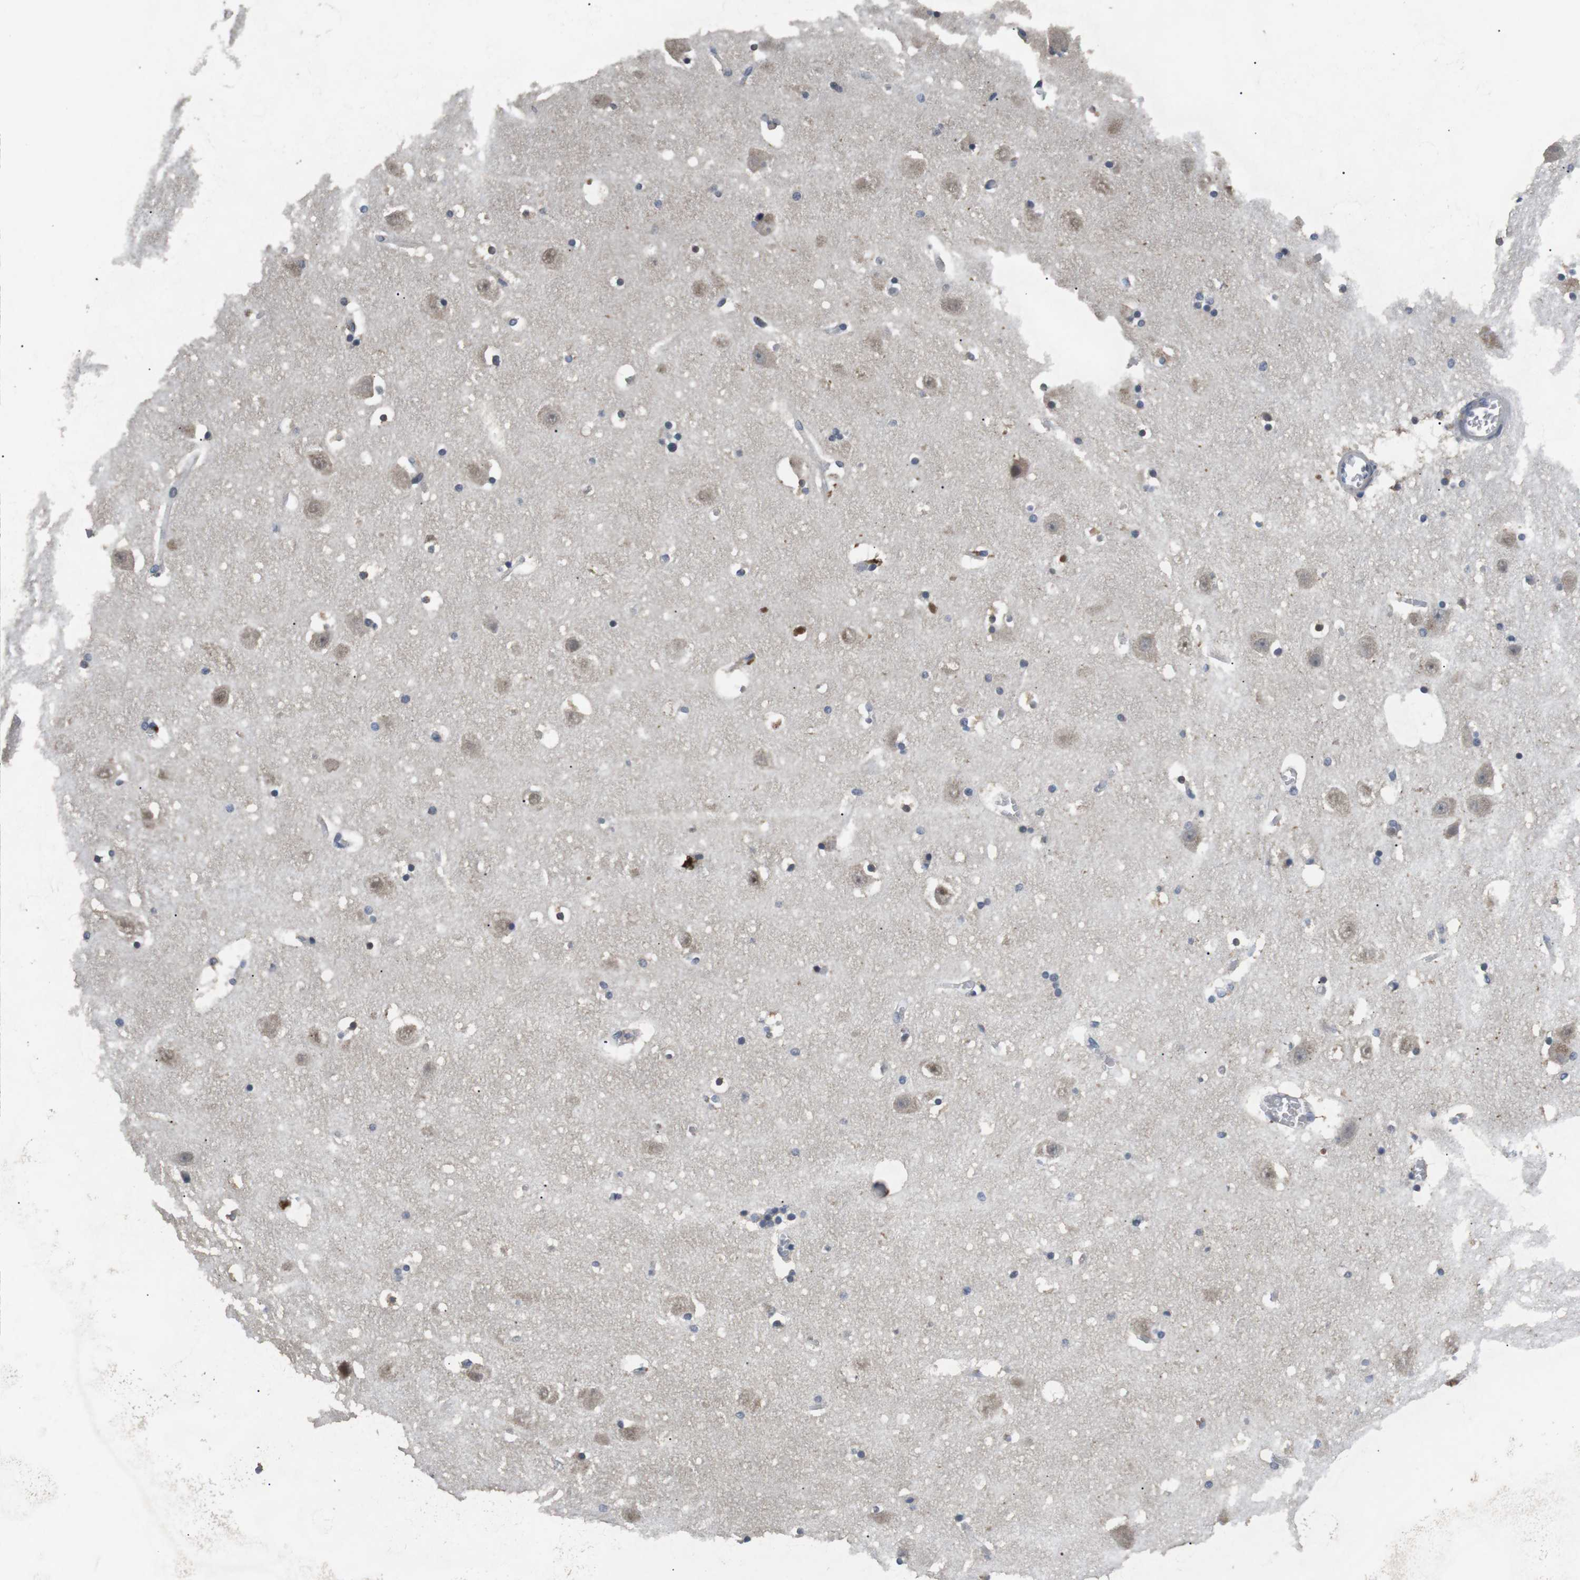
{"staining": {"intensity": "weak", "quantity": "<25%", "location": "cytoplasmic/membranous"}, "tissue": "hippocampus", "cell_type": "Glial cells", "image_type": "normal", "snomed": [{"axis": "morphology", "description": "Normal tissue, NOS"}, {"axis": "topography", "description": "Hippocampus"}], "caption": "This is an immunohistochemistry histopathology image of unremarkable hippocampus. There is no staining in glial cells.", "gene": "ADGRL3", "patient": {"sex": "male", "age": 45}}